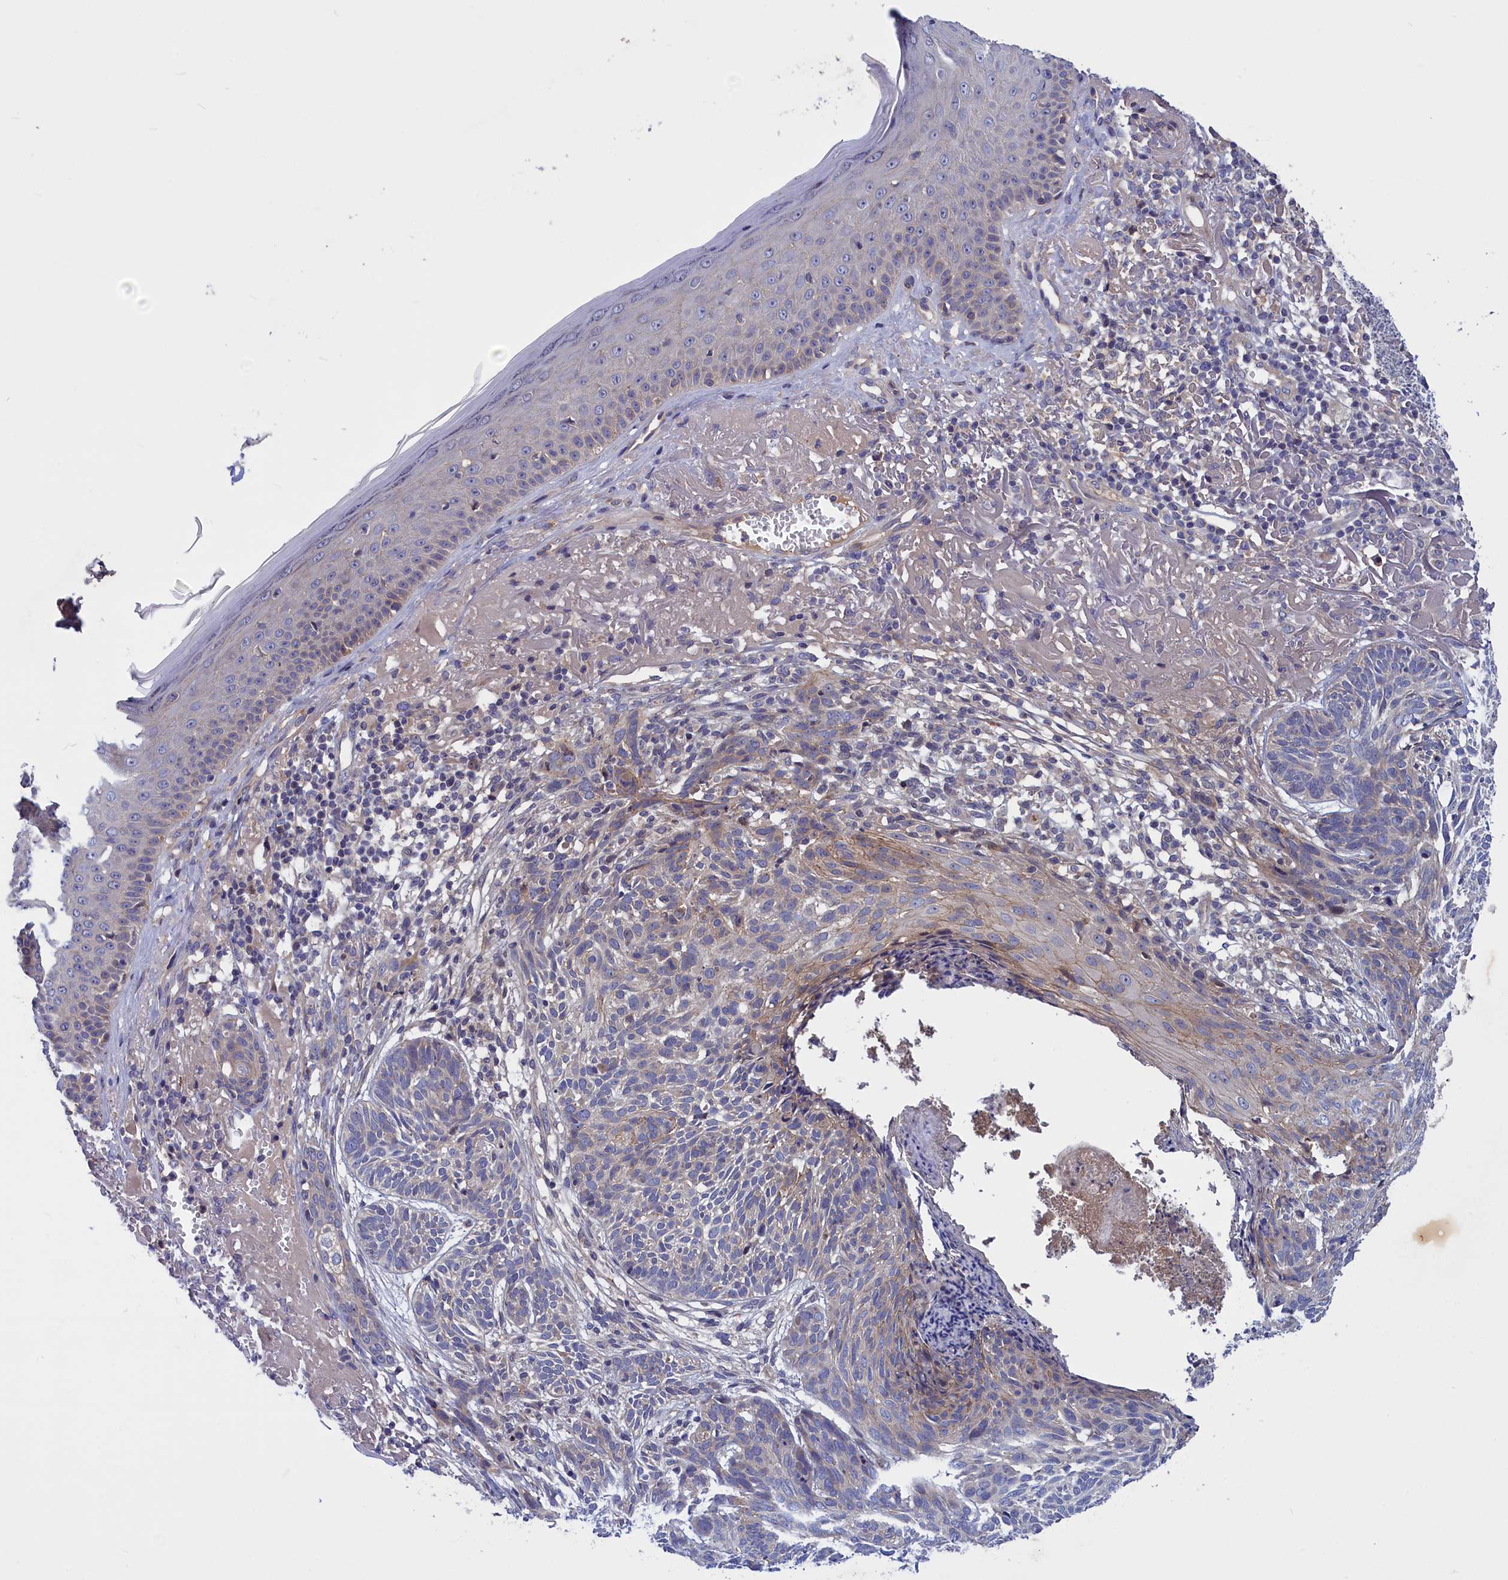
{"staining": {"intensity": "negative", "quantity": "none", "location": "none"}, "tissue": "skin cancer", "cell_type": "Tumor cells", "image_type": "cancer", "snomed": [{"axis": "morphology", "description": "Normal tissue, NOS"}, {"axis": "morphology", "description": "Basal cell carcinoma"}, {"axis": "topography", "description": "Skin"}], "caption": "Basal cell carcinoma (skin) stained for a protein using immunohistochemistry (IHC) displays no staining tumor cells.", "gene": "CRACD", "patient": {"sex": "male", "age": 66}}